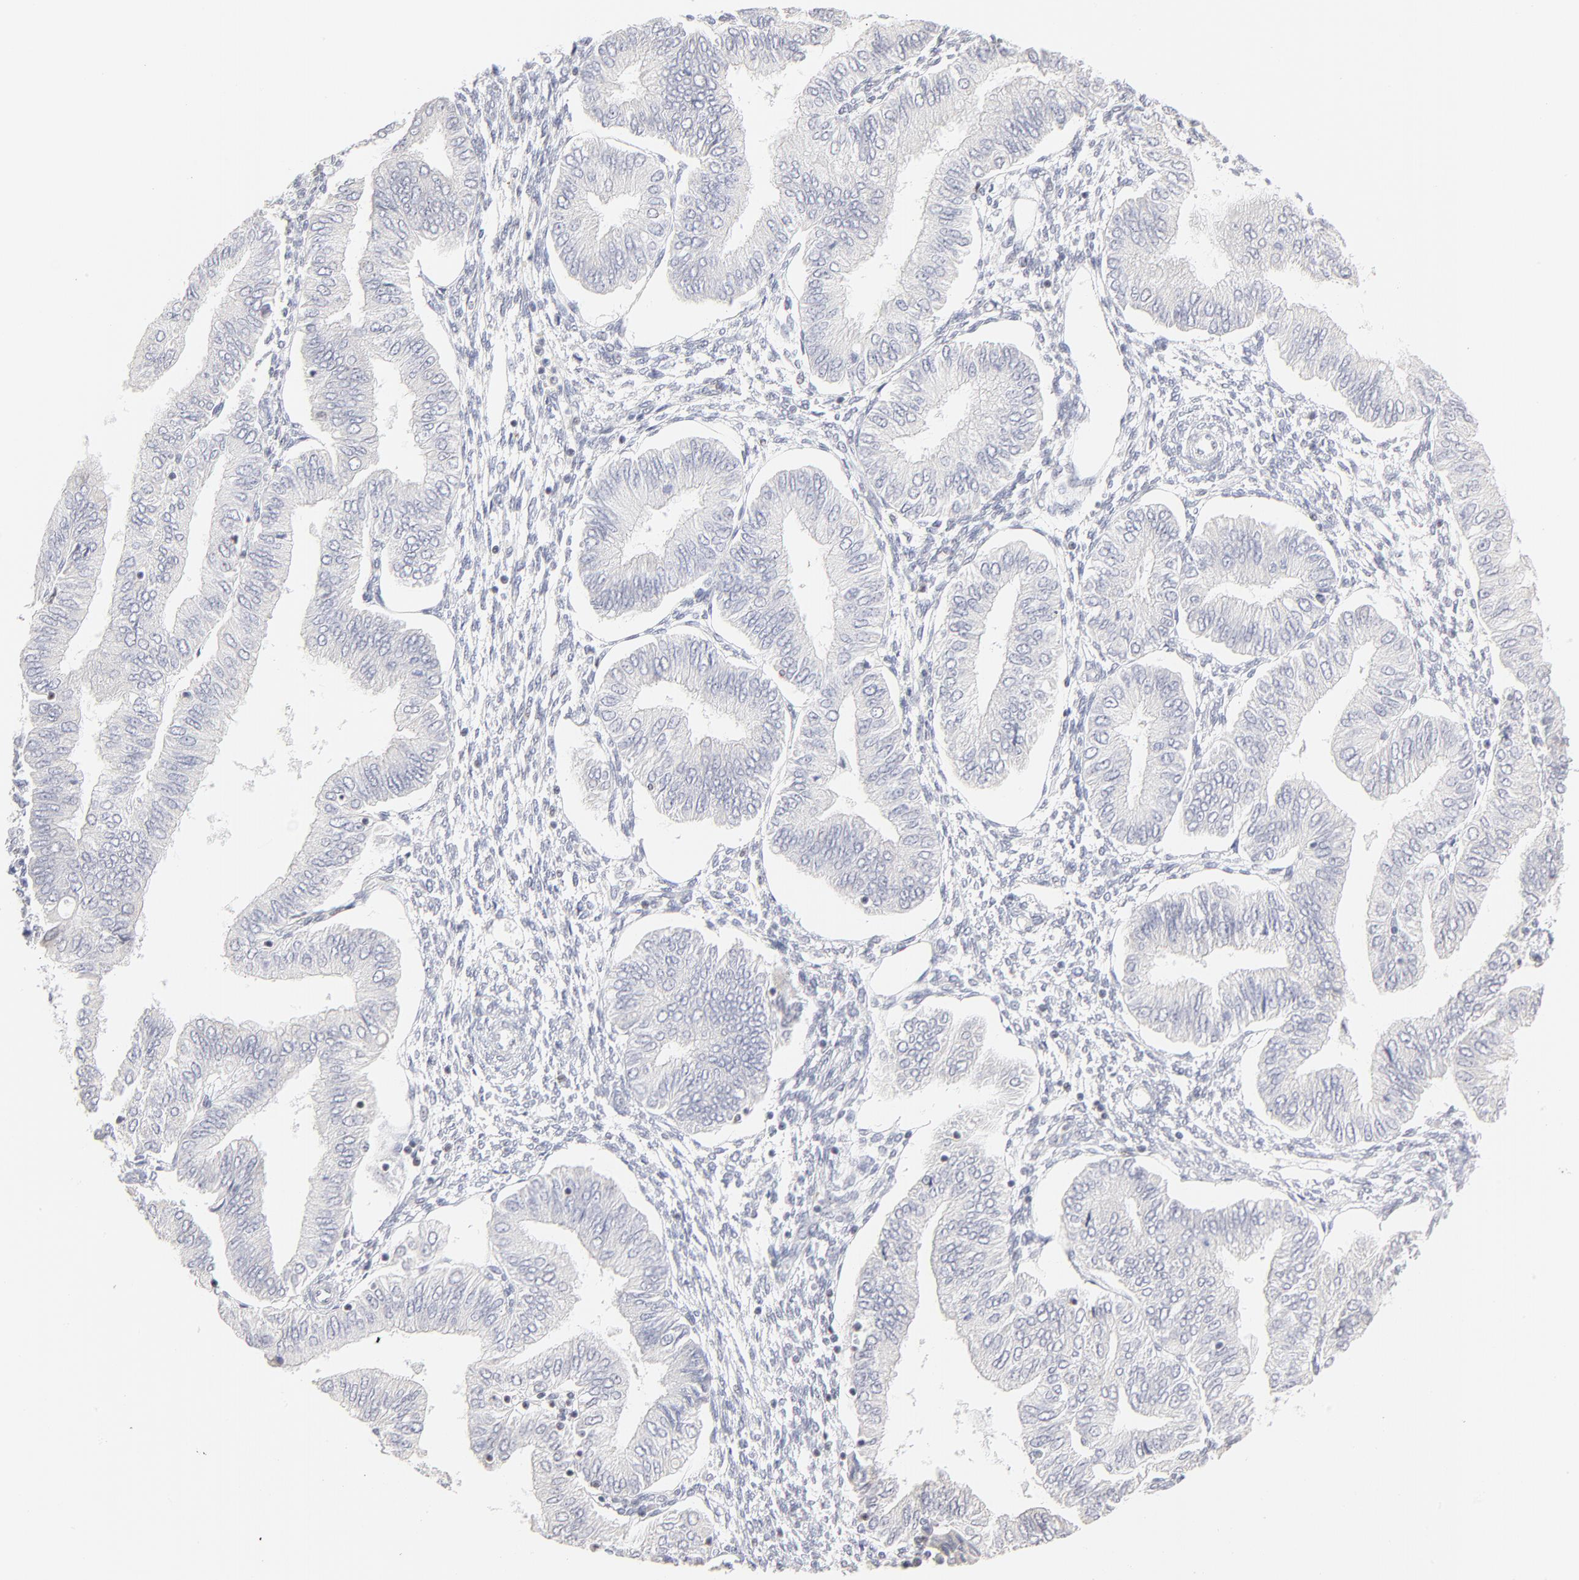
{"staining": {"intensity": "negative", "quantity": "none", "location": "none"}, "tissue": "endometrial cancer", "cell_type": "Tumor cells", "image_type": "cancer", "snomed": [{"axis": "morphology", "description": "Adenocarcinoma, NOS"}, {"axis": "topography", "description": "Endometrium"}], "caption": "IHC image of human endometrial cancer stained for a protein (brown), which exhibits no staining in tumor cells.", "gene": "NFIL3", "patient": {"sex": "female", "age": 51}}